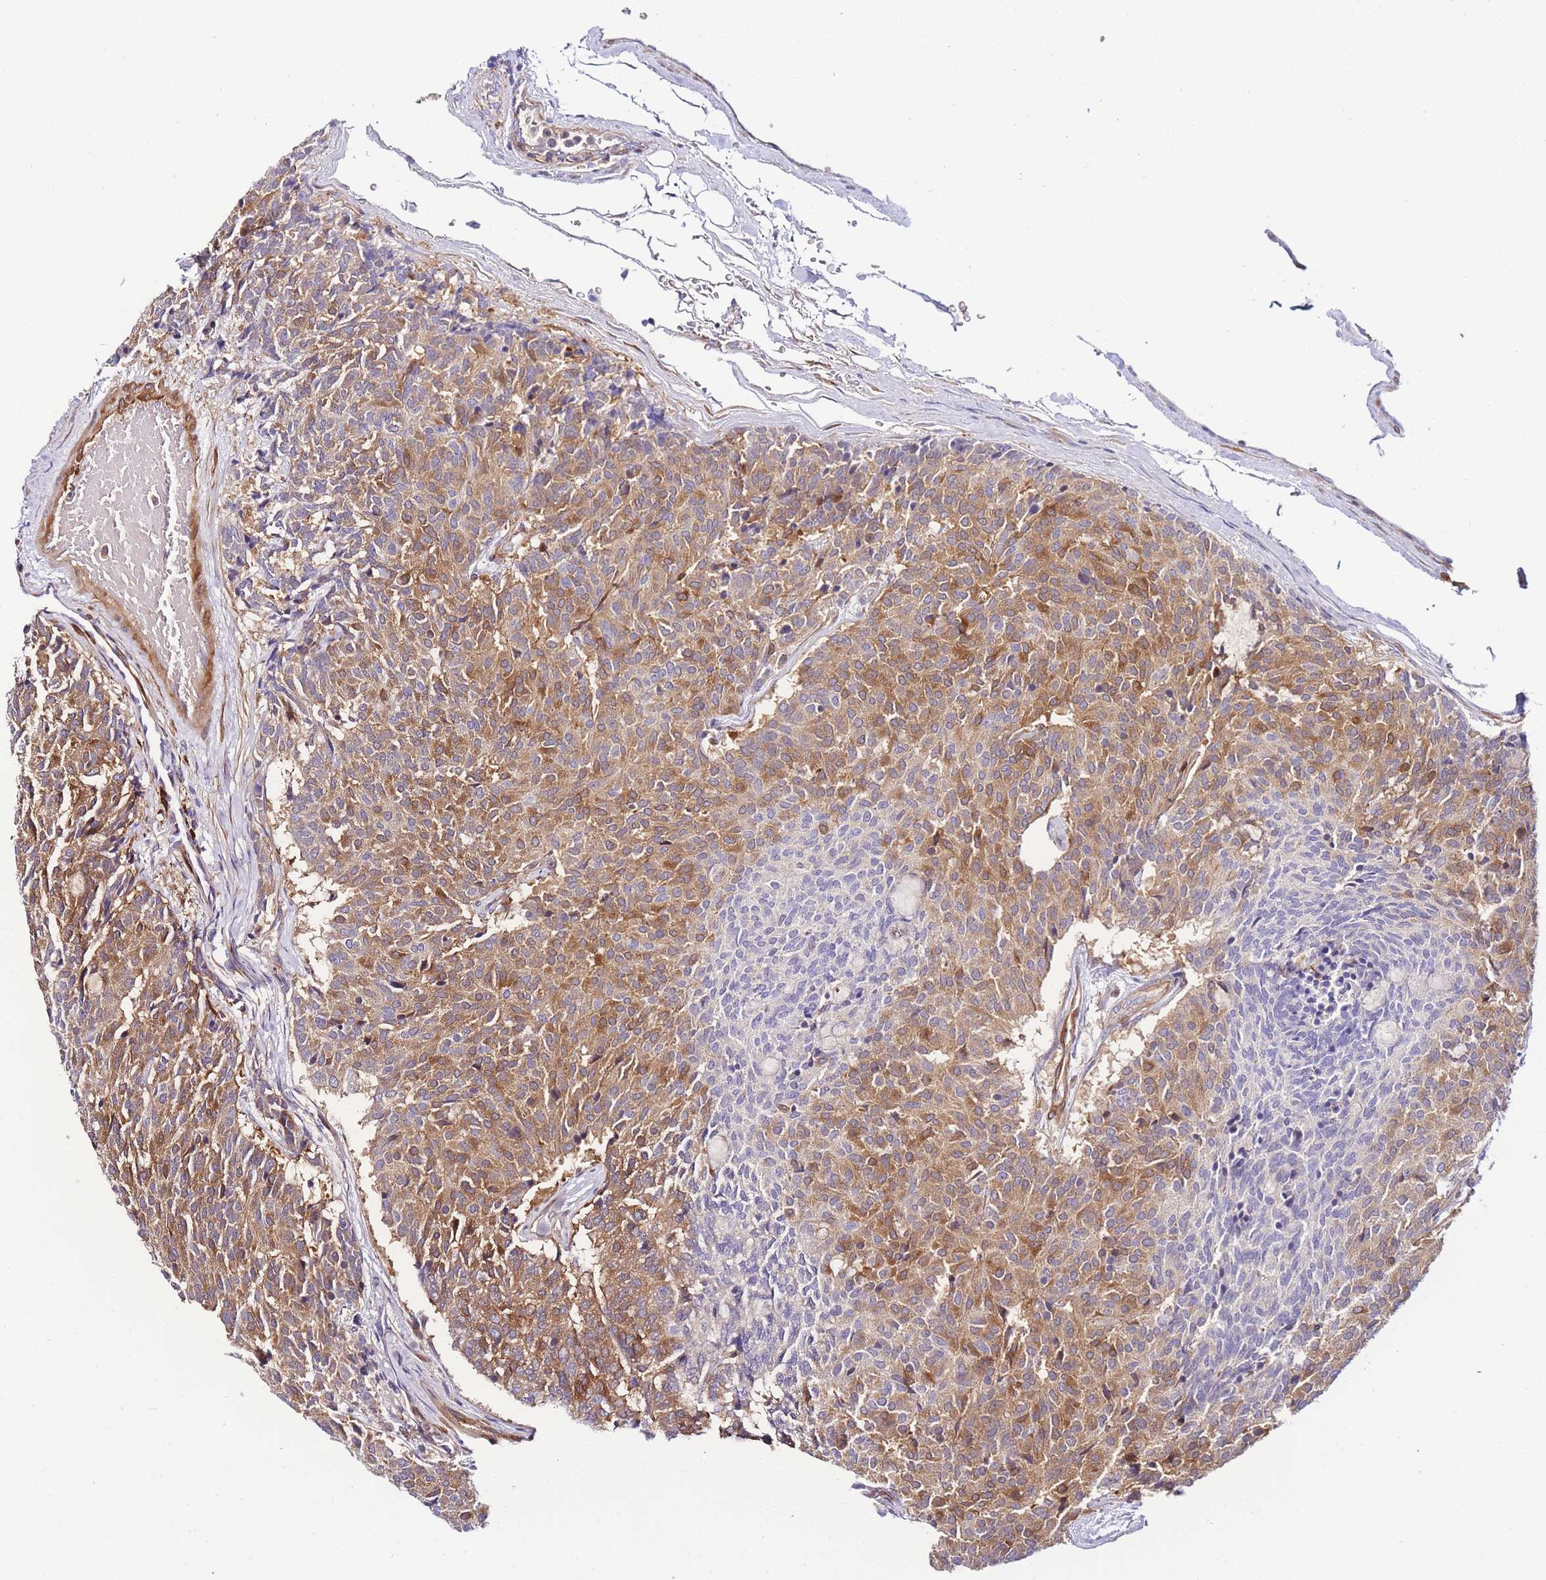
{"staining": {"intensity": "moderate", "quantity": "25%-75%", "location": "cytoplasmic/membranous"}, "tissue": "carcinoid", "cell_type": "Tumor cells", "image_type": "cancer", "snomed": [{"axis": "morphology", "description": "Carcinoid, malignant, NOS"}, {"axis": "topography", "description": "Pancreas"}], "caption": "Immunohistochemistry (IHC) image of neoplastic tissue: carcinoid (malignant) stained using immunohistochemistry (IHC) reveals medium levels of moderate protein expression localized specifically in the cytoplasmic/membranous of tumor cells, appearing as a cytoplasmic/membranous brown color.", "gene": "FBN3", "patient": {"sex": "female", "age": 54}}